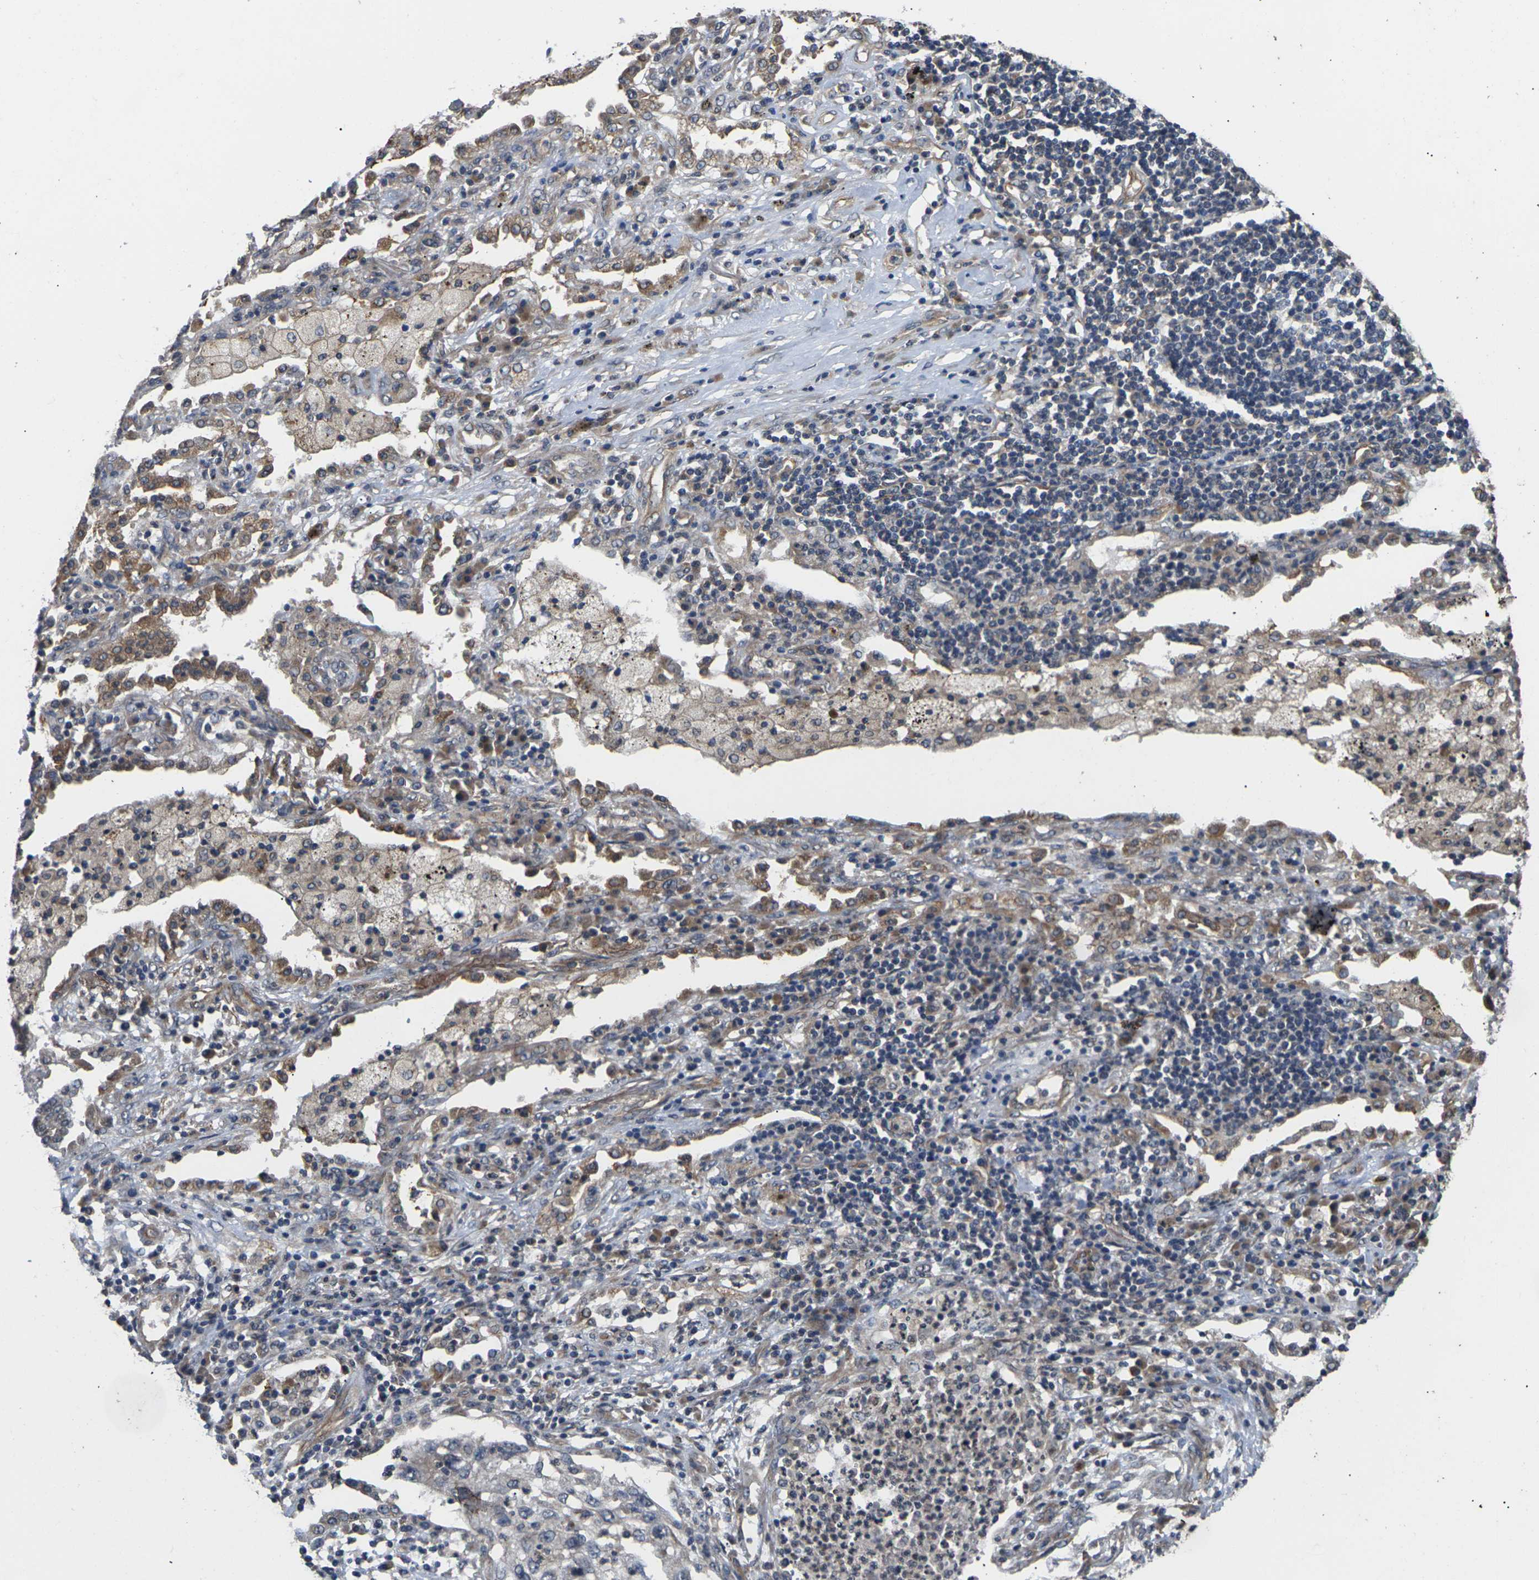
{"staining": {"intensity": "weak", "quantity": "<25%", "location": "cytoplasmic/membranous"}, "tissue": "lung cancer", "cell_type": "Tumor cells", "image_type": "cancer", "snomed": [{"axis": "morphology", "description": "Squamous cell carcinoma, NOS"}, {"axis": "topography", "description": "Lung"}], "caption": "Image shows no significant protein positivity in tumor cells of lung cancer (squamous cell carcinoma).", "gene": "DKK2", "patient": {"sex": "female", "age": 63}}